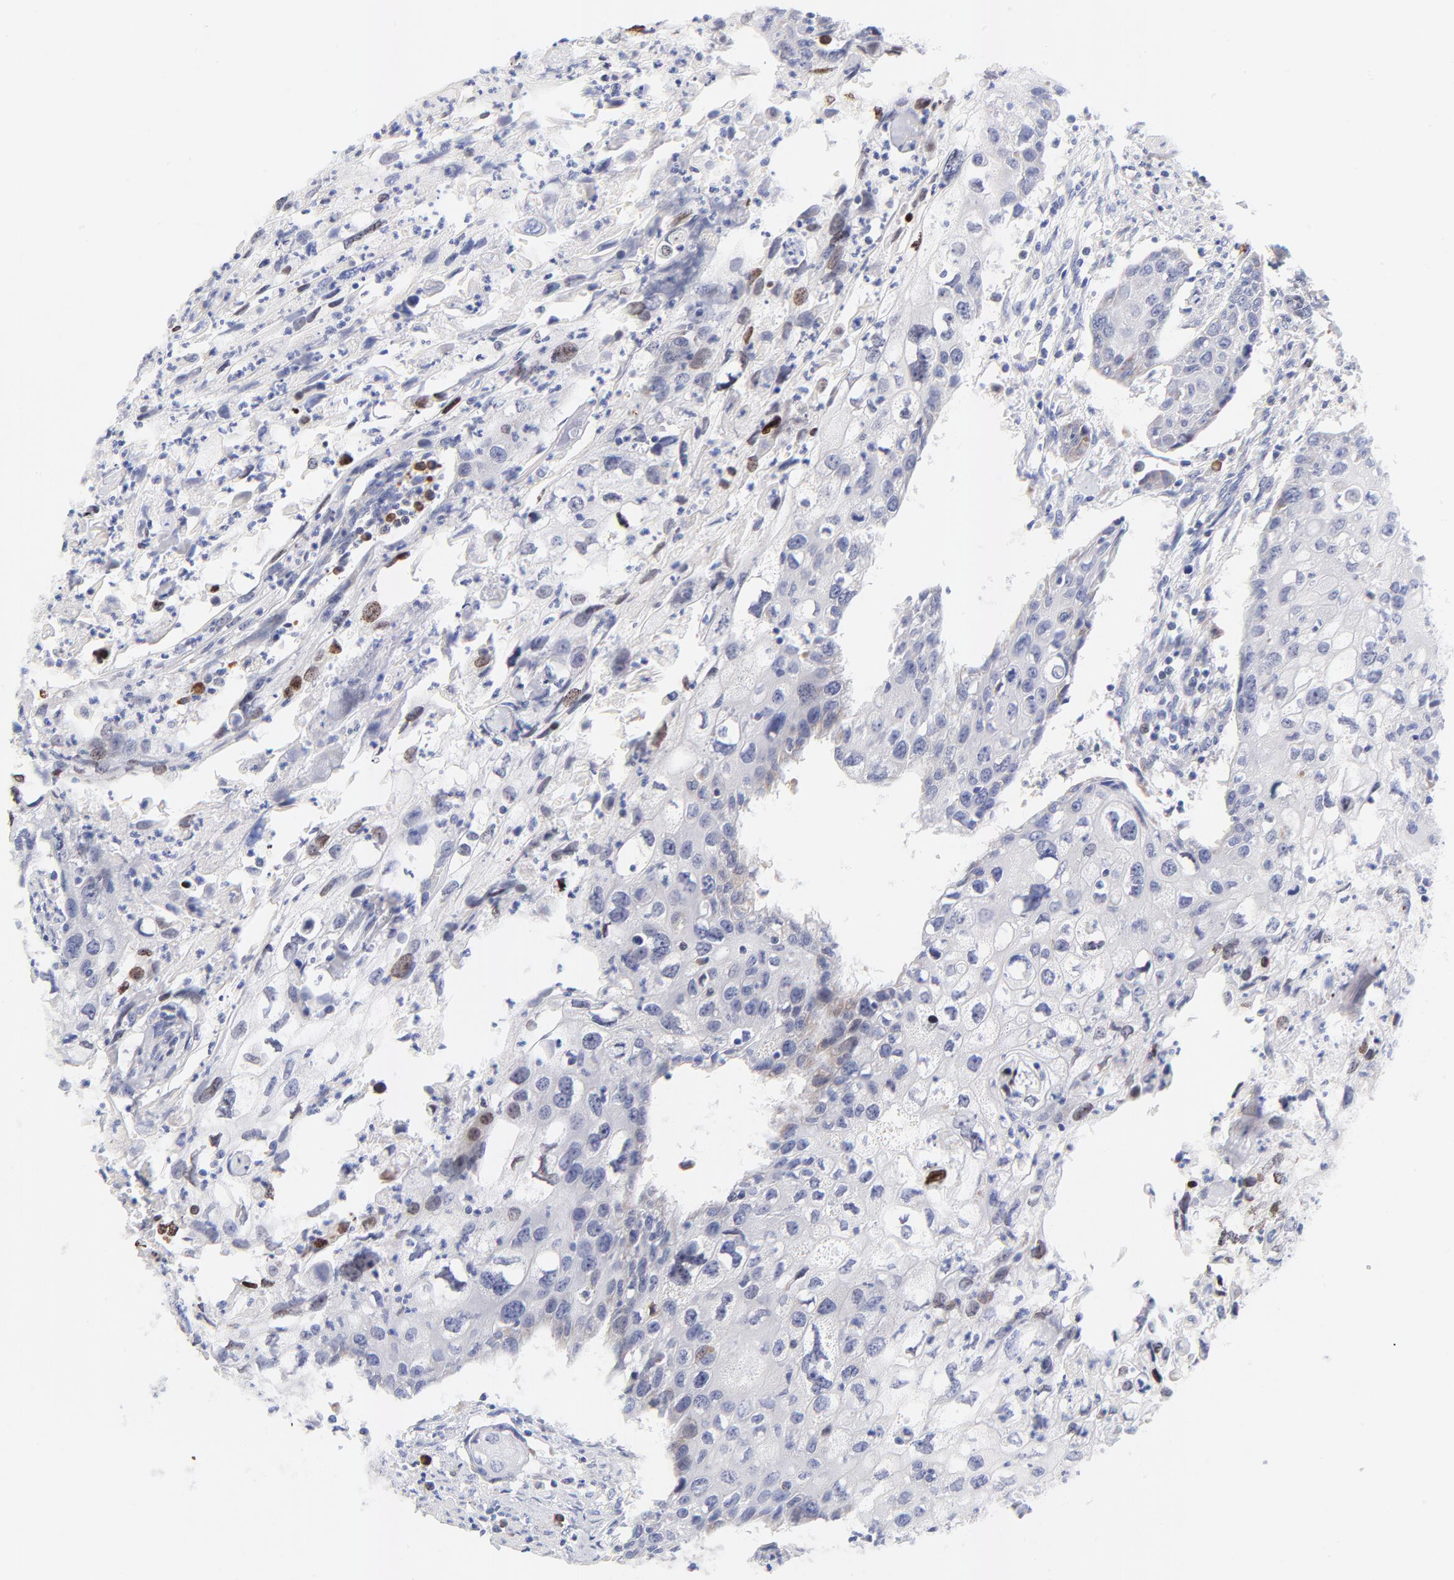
{"staining": {"intensity": "negative", "quantity": "none", "location": "none"}, "tissue": "urothelial cancer", "cell_type": "Tumor cells", "image_type": "cancer", "snomed": [{"axis": "morphology", "description": "Urothelial carcinoma, High grade"}, {"axis": "topography", "description": "Urinary bladder"}], "caption": "A micrograph of human urothelial cancer is negative for staining in tumor cells.", "gene": "AFF2", "patient": {"sex": "male", "age": 54}}